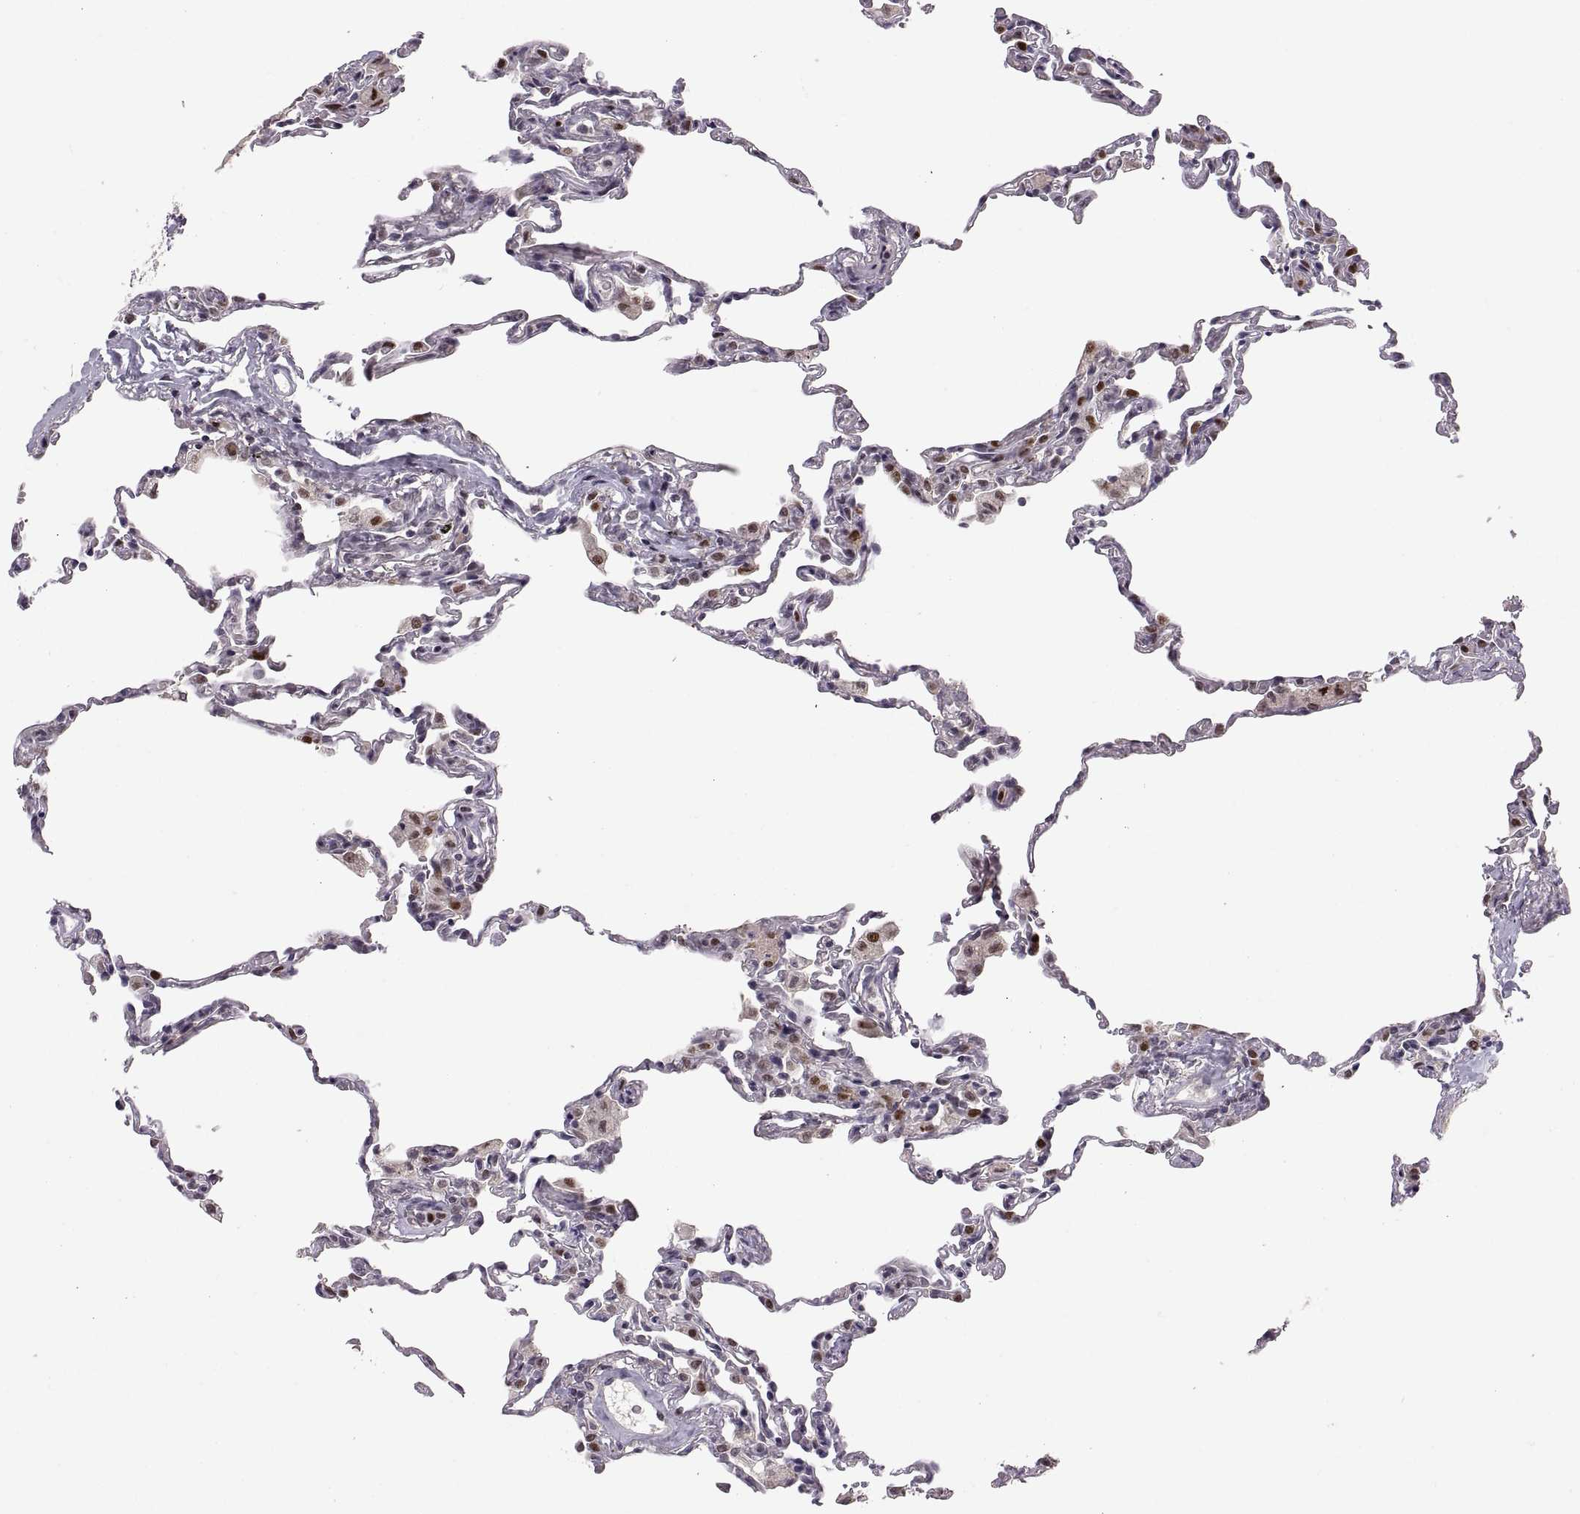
{"staining": {"intensity": "strong", "quantity": "25%-75%", "location": "nuclear"}, "tissue": "lung", "cell_type": "Alveolar cells", "image_type": "normal", "snomed": [{"axis": "morphology", "description": "Normal tissue, NOS"}, {"axis": "topography", "description": "Lung"}], "caption": "Alveolar cells demonstrate high levels of strong nuclear staining in about 25%-75% of cells in unremarkable lung. (DAB (3,3'-diaminobenzidine) IHC, brown staining for protein, blue staining for nuclei).", "gene": "SNAI1", "patient": {"sex": "female", "age": 57}}